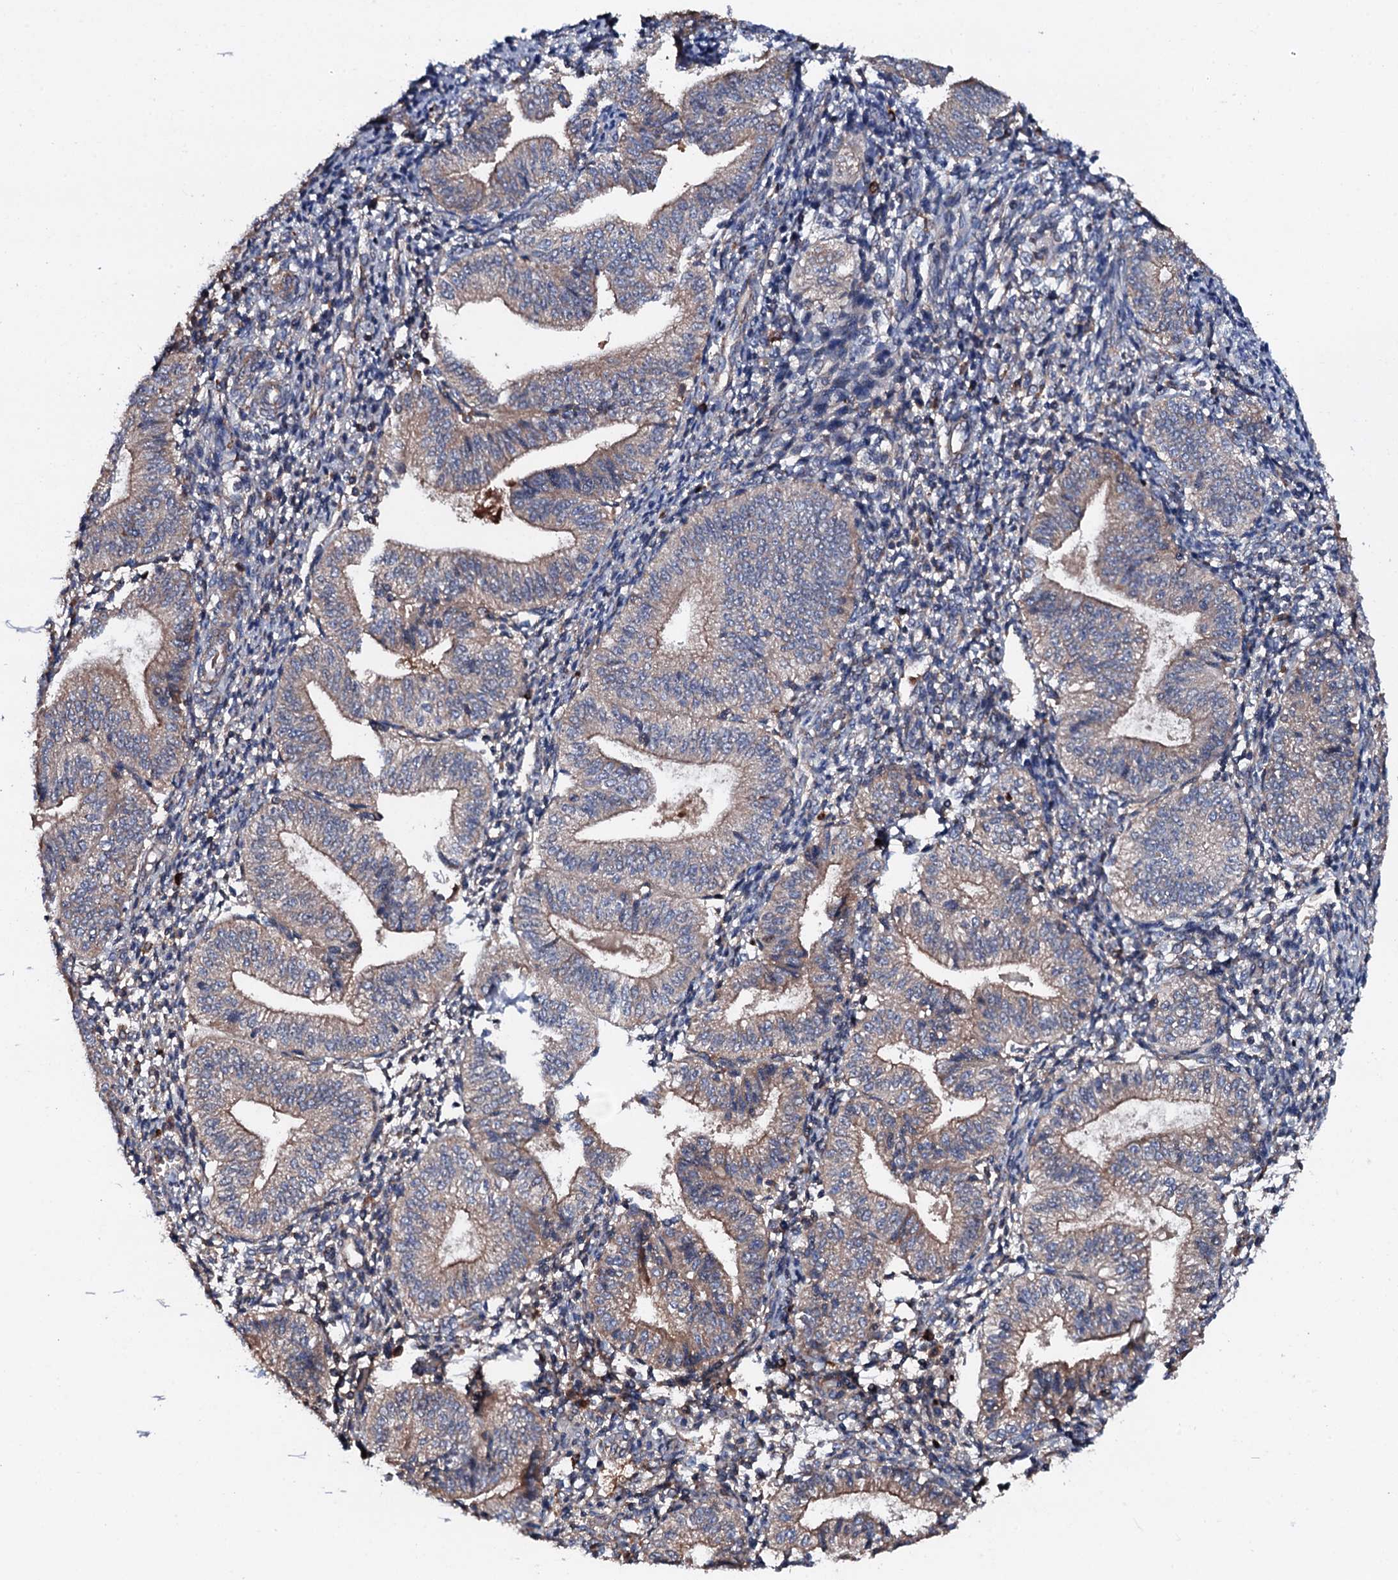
{"staining": {"intensity": "weak", "quantity": "<25%", "location": "cytoplasmic/membranous"}, "tissue": "endometrium", "cell_type": "Cells in endometrial stroma", "image_type": "normal", "snomed": [{"axis": "morphology", "description": "Normal tissue, NOS"}, {"axis": "topography", "description": "Endometrium"}], "caption": "The micrograph shows no staining of cells in endometrial stroma in unremarkable endometrium. The staining is performed using DAB brown chromogen with nuclei counter-stained in using hematoxylin.", "gene": "NEK1", "patient": {"sex": "female", "age": 34}}